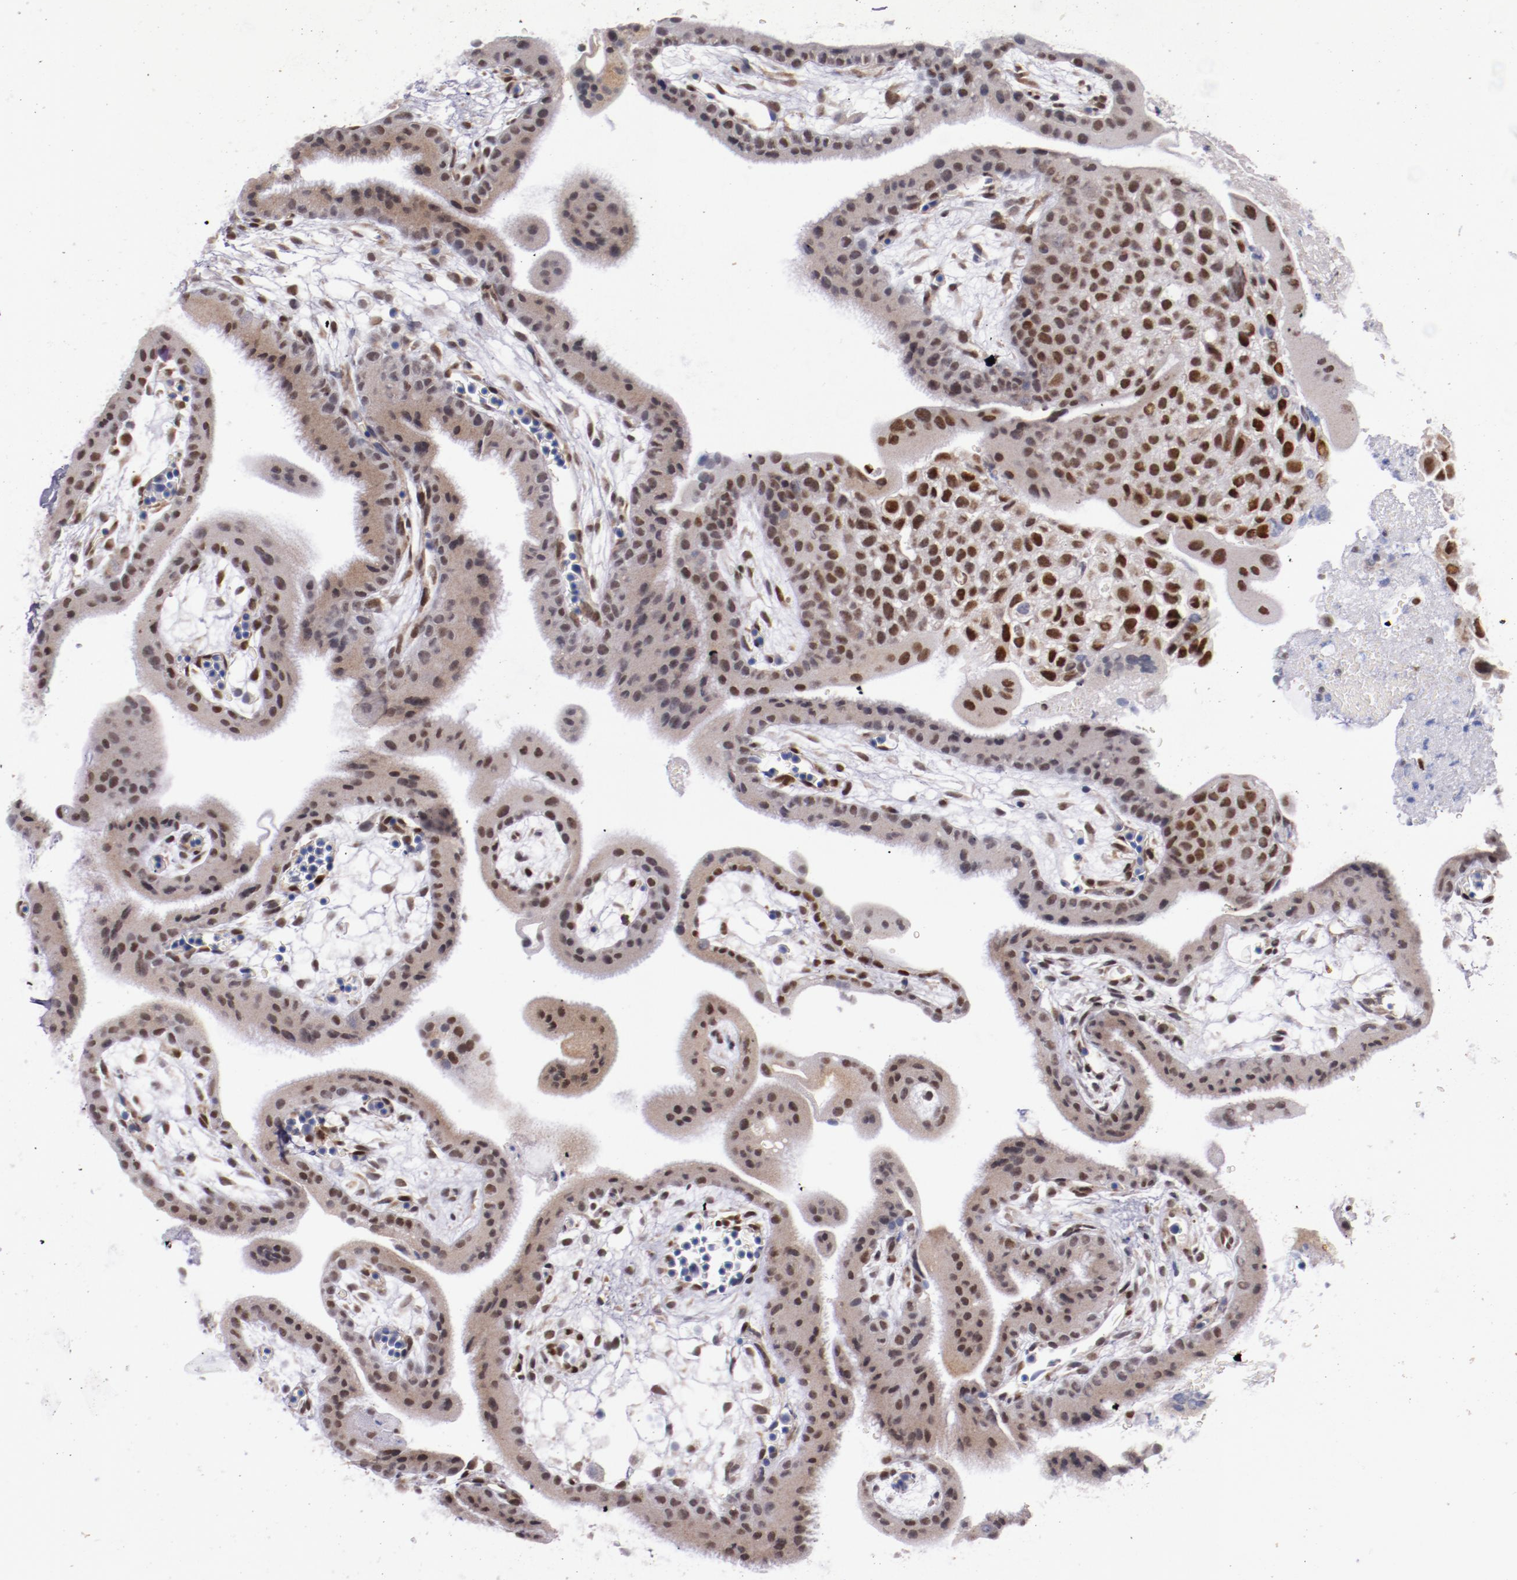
{"staining": {"intensity": "moderate", "quantity": ">75%", "location": "cytoplasmic/membranous"}, "tissue": "placenta", "cell_type": "Decidual cells", "image_type": "normal", "snomed": [{"axis": "morphology", "description": "Normal tissue, NOS"}, {"axis": "topography", "description": "Placenta"}], "caption": "Immunohistochemistry (IHC) of benign human placenta displays medium levels of moderate cytoplasmic/membranous positivity in approximately >75% of decidual cells. Using DAB (brown) and hematoxylin (blue) stains, captured at high magnification using brightfield microscopy.", "gene": "SRF", "patient": {"sex": "female", "age": 19}}